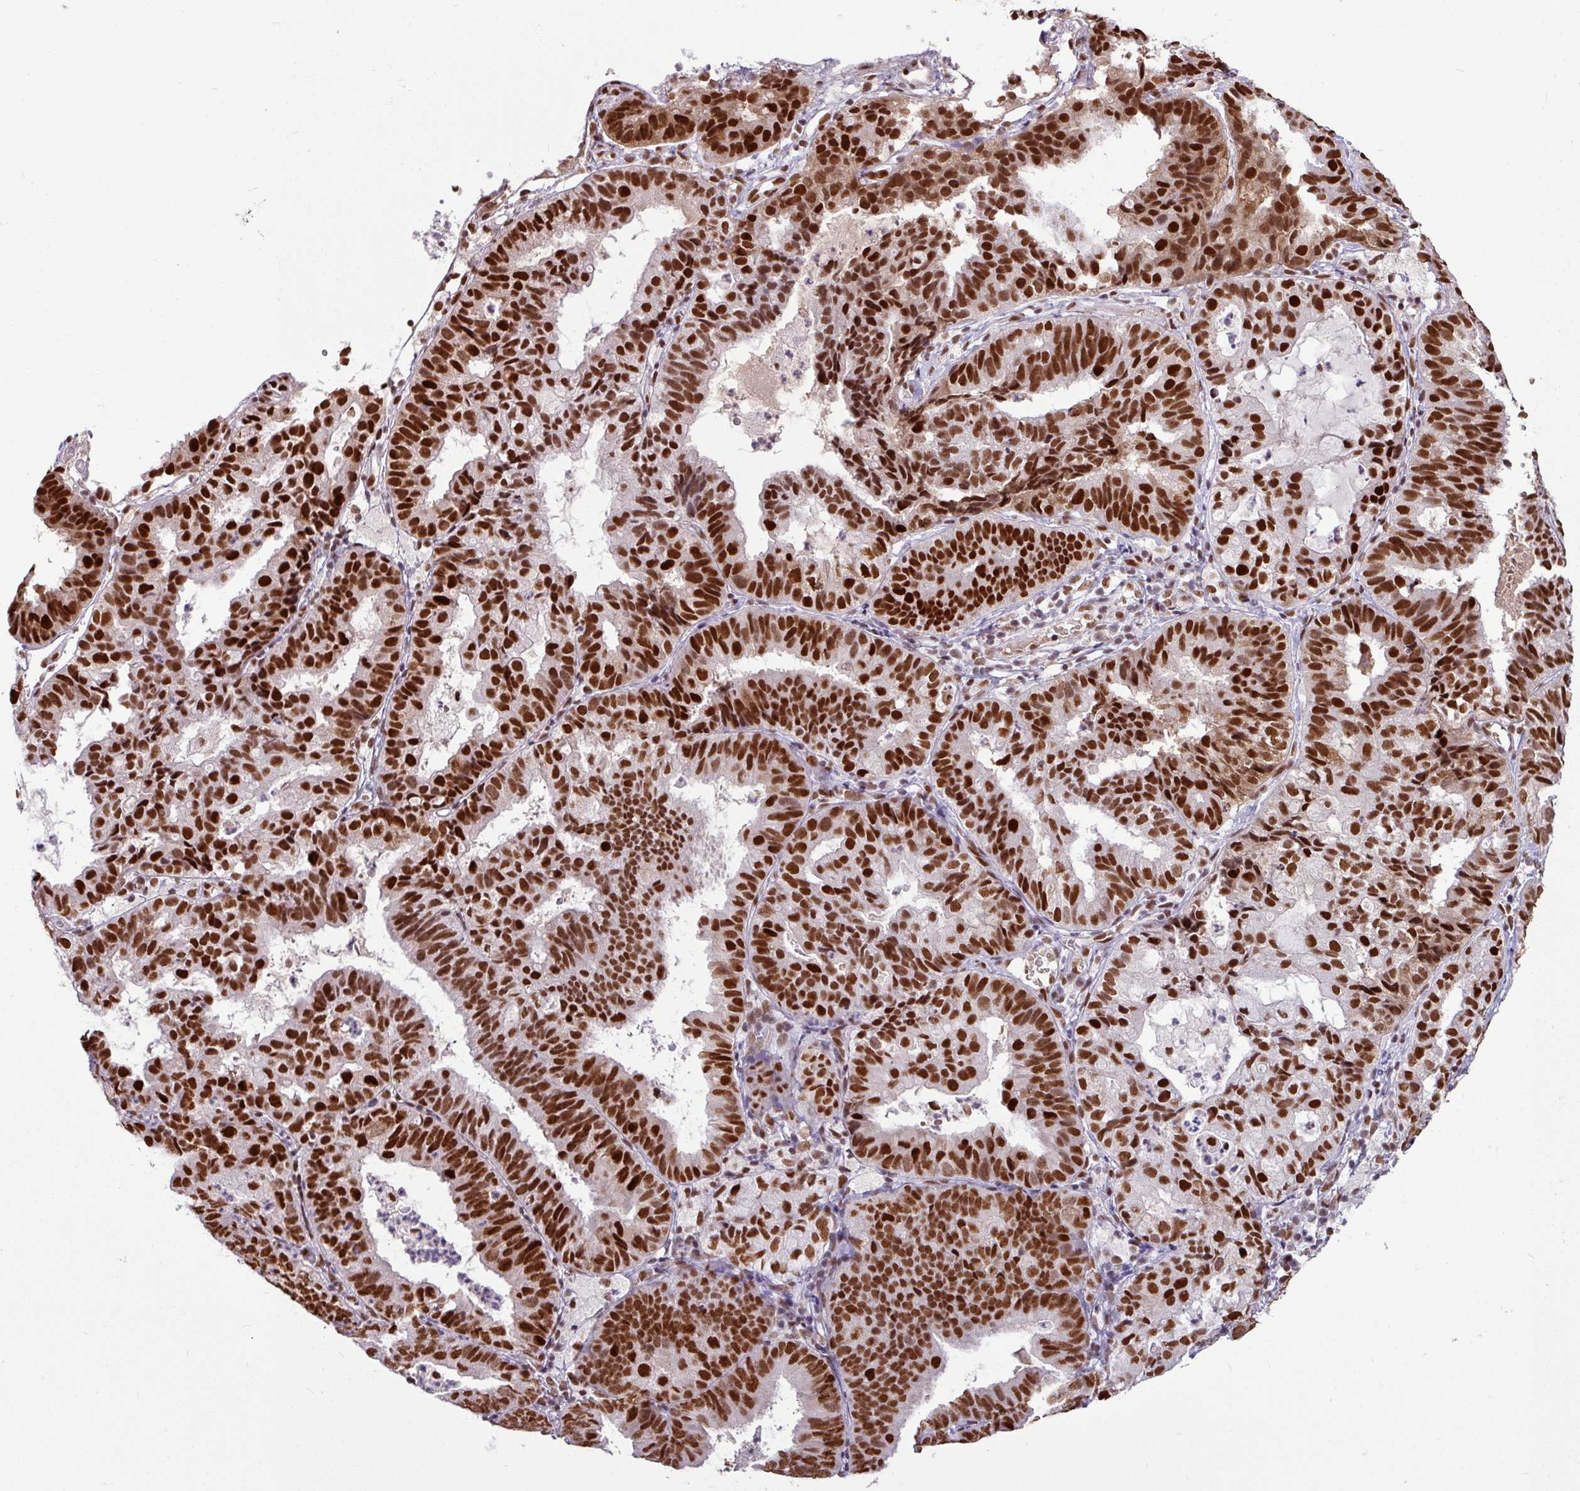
{"staining": {"intensity": "strong", "quantity": ">75%", "location": "nuclear"}, "tissue": "endometrial cancer", "cell_type": "Tumor cells", "image_type": "cancer", "snomed": [{"axis": "morphology", "description": "Adenocarcinoma, NOS"}, {"axis": "topography", "description": "Endometrium"}], "caption": "Endometrial cancer (adenocarcinoma) tissue demonstrates strong nuclear expression in about >75% of tumor cells", "gene": "TDG", "patient": {"sex": "female", "age": 80}}